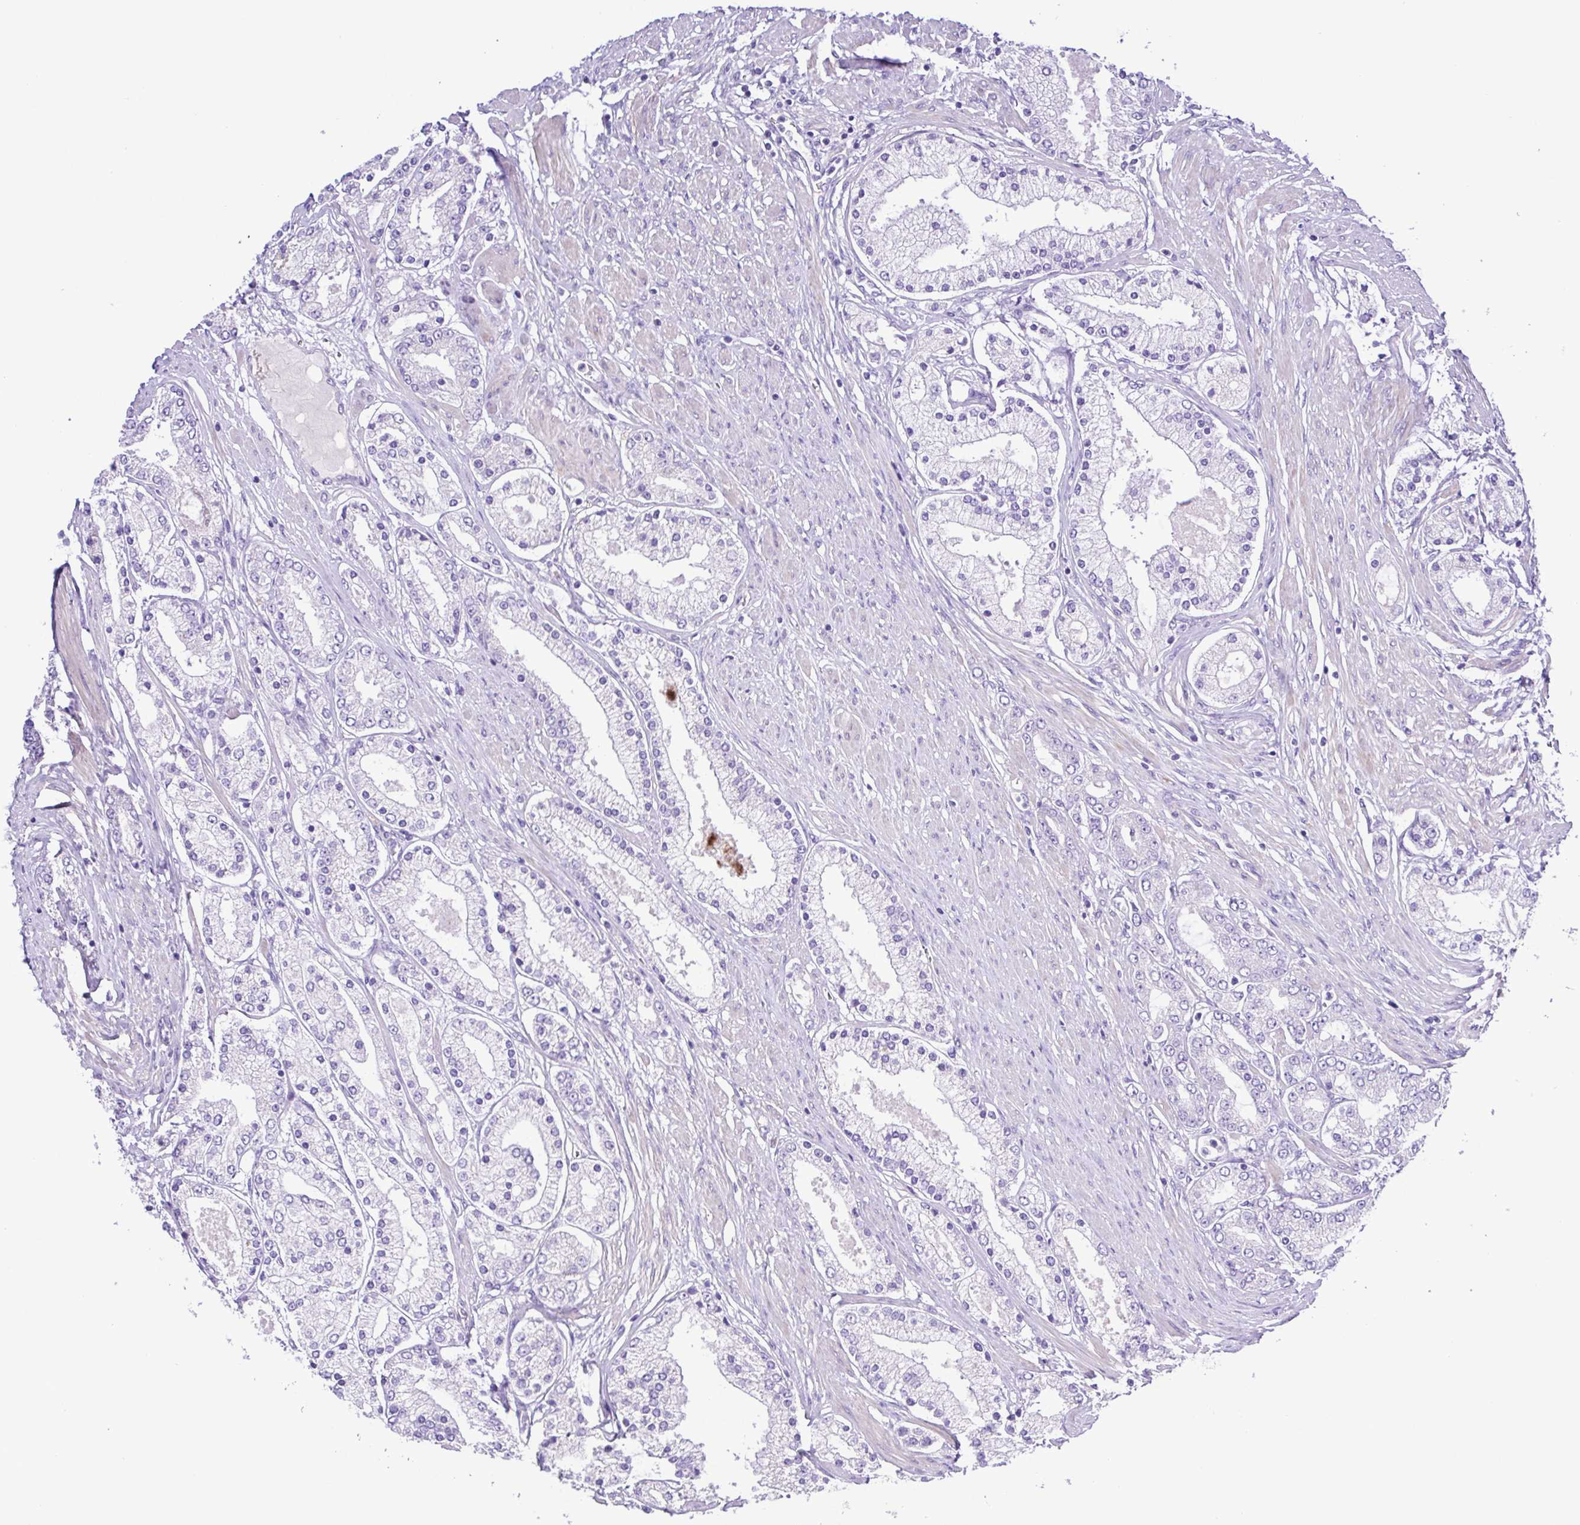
{"staining": {"intensity": "negative", "quantity": "none", "location": "none"}, "tissue": "prostate cancer", "cell_type": "Tumor cells", "image_type": "cancer", "snomed": [{"axis": "morphology", "description": "Adenocarcinoma, High grade"}, {"axis": "topography", "description": "Prostate"}], "caption": "Protein analysis of prostate cancer demonstrates no significant staining in tumor cells. The staining is performed using DAB (3,3'-diaminobenzidine) brown chromogen with nuclei counter-stained in using hematoxylin.", "gene": "GABBR2", "patient": {"sex": "male", "age": 67}}